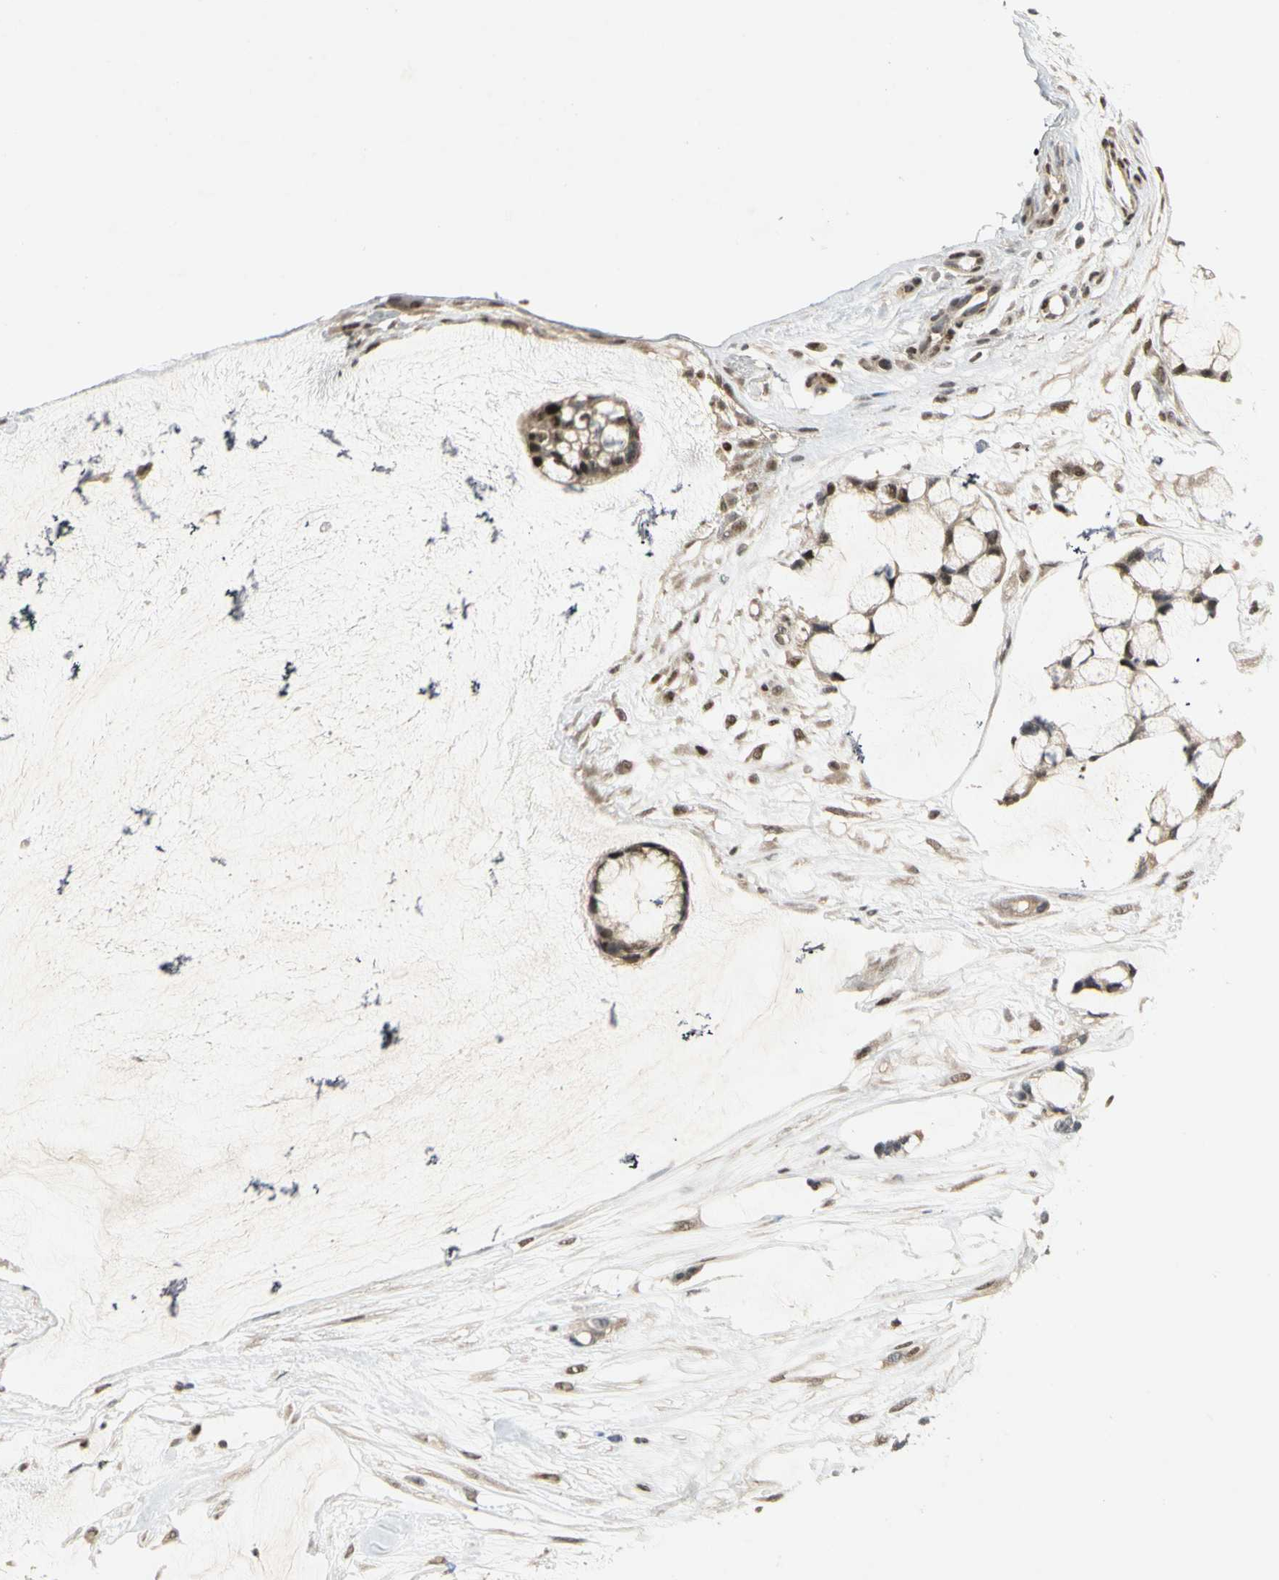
{"staining": {"intensity": "moderate", "quantity": "25%-75%", "location": "cytoplasmic/membranous,nuclear"}, "tissue": "ovarian cancer", "cell_type": "Tumor cells", "image_type": "cancer", "snomed": [{"axis": "morphology", "description": "Cystadenocarcinoma, mucinous, NOS"}, {"axis": "topography", "description": "Ovary"}], "caption": "Immunohistochemistry (IHC) of human ovarian cancer exhibits medium levels of moderate cytoplasmic/membranous and nuclear staining in about 25%-75% of tumor cells.", "gene": "GTF3A", "patient": {"sex": "female", "age": 39}}